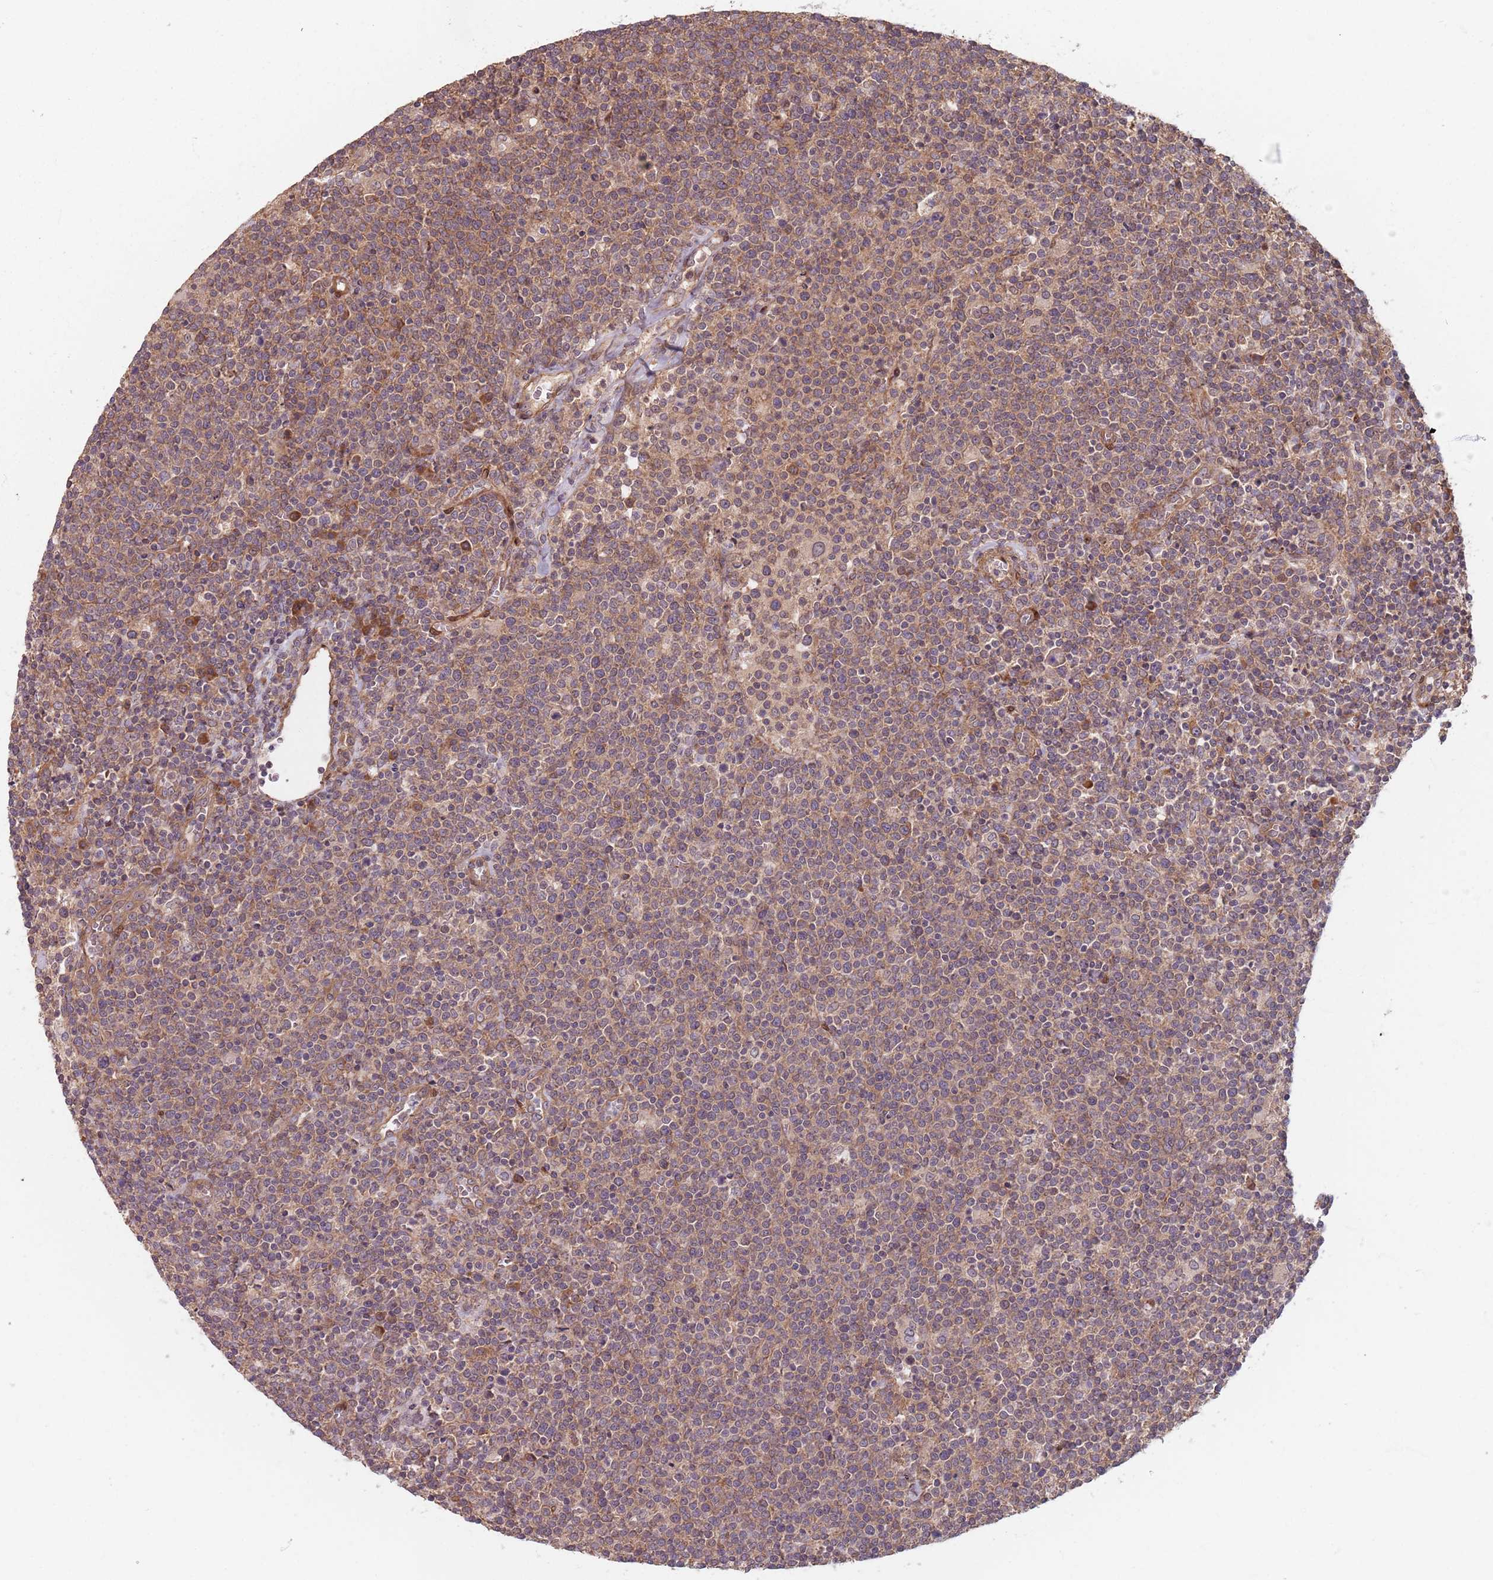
{"staining": {"intensity": "moderate", "quantity": ">75%", "location": "cytoplasmic/membranous"}, "tissue": "lymphoma", "cell_type": "Tumor cells", "image_type": "cancer", "snomed": [{"axis": "morphology", "description": "Malignant lymphoma, non-Hodgkin's type, High grade"}, {"axis": "topography", "description": "Lymph node"}], "caption": "High-magnification brightfield microscopy of malignant lymphoma, non-Hodgkin's type (high-grade) stained with DAB (brown) and counterstained with hematoxylin (blue). tumor cells exhibit moderate cytoplasmic/membranous expression is identified in about>75% of cells. (DAB (3,3'-diaminobenzidine) IHC, brown staining for protein, blue staining for nuclei).", "gene": "NOTCH3", "patient": {"sex": "male", "age": 61}}